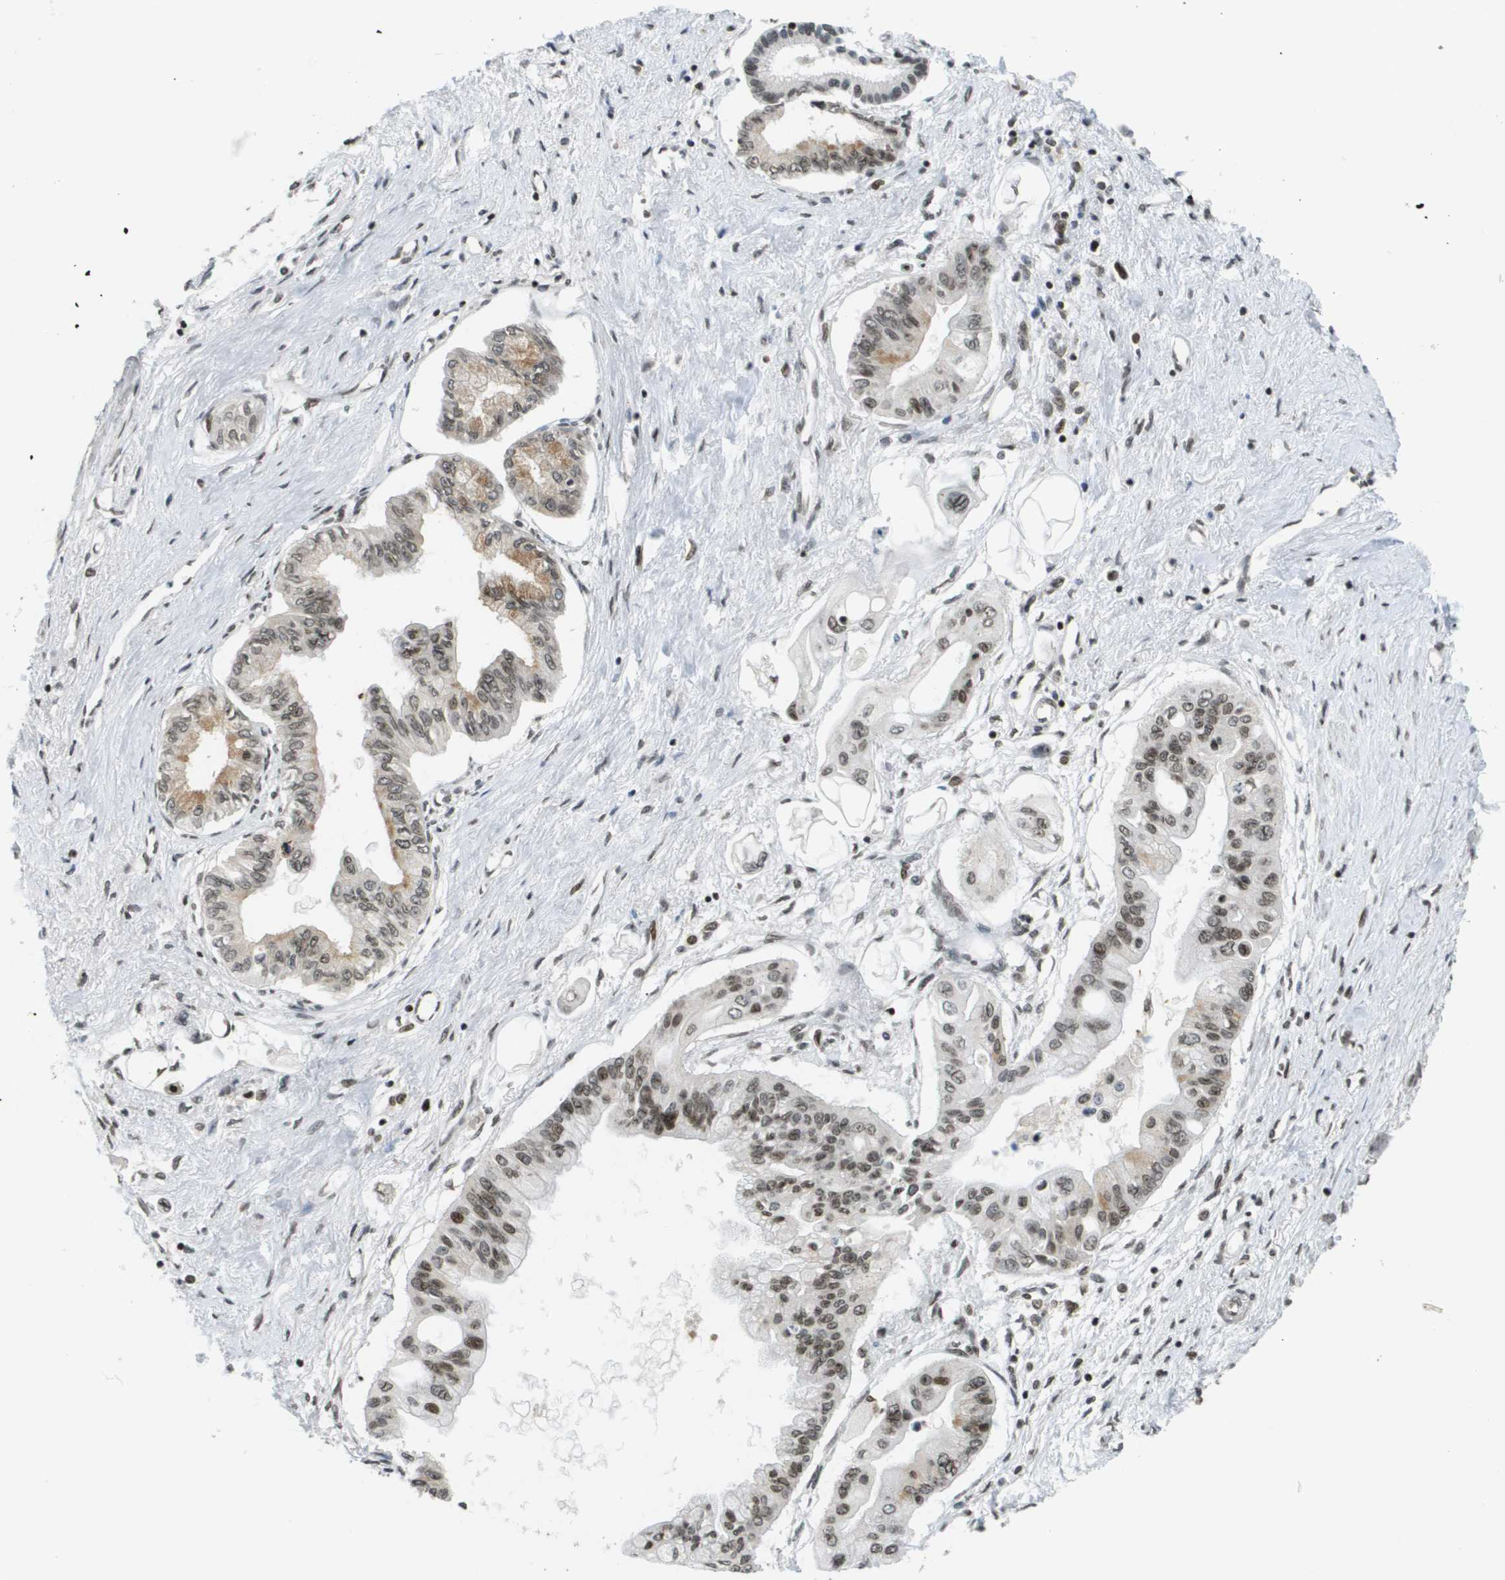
{"staining": {"intensity": "moderate", "quantity": ">75%", "location": "nuclear"}, "tissue": "pancreatic cancer", "cell_type": "Tumor cells", "image_type": "cancer", "snomed": [{"axis": "morphology", "description": "Adenocarcinoma, NOS"}, {"axis": "topography", "description": "Pancreas"}], "caption": "Protein expression analysis of human pancreatic adenocarcinoma reveals moderate nuclear expression in about >75% of tumor cells. The staining is performed using DAB brown chromogen to label protein expression. The nuclei are counter-stained blue using hematoxylin.", "gene": "RECQL4", "patient": {"sex": "female", "age": 77}}